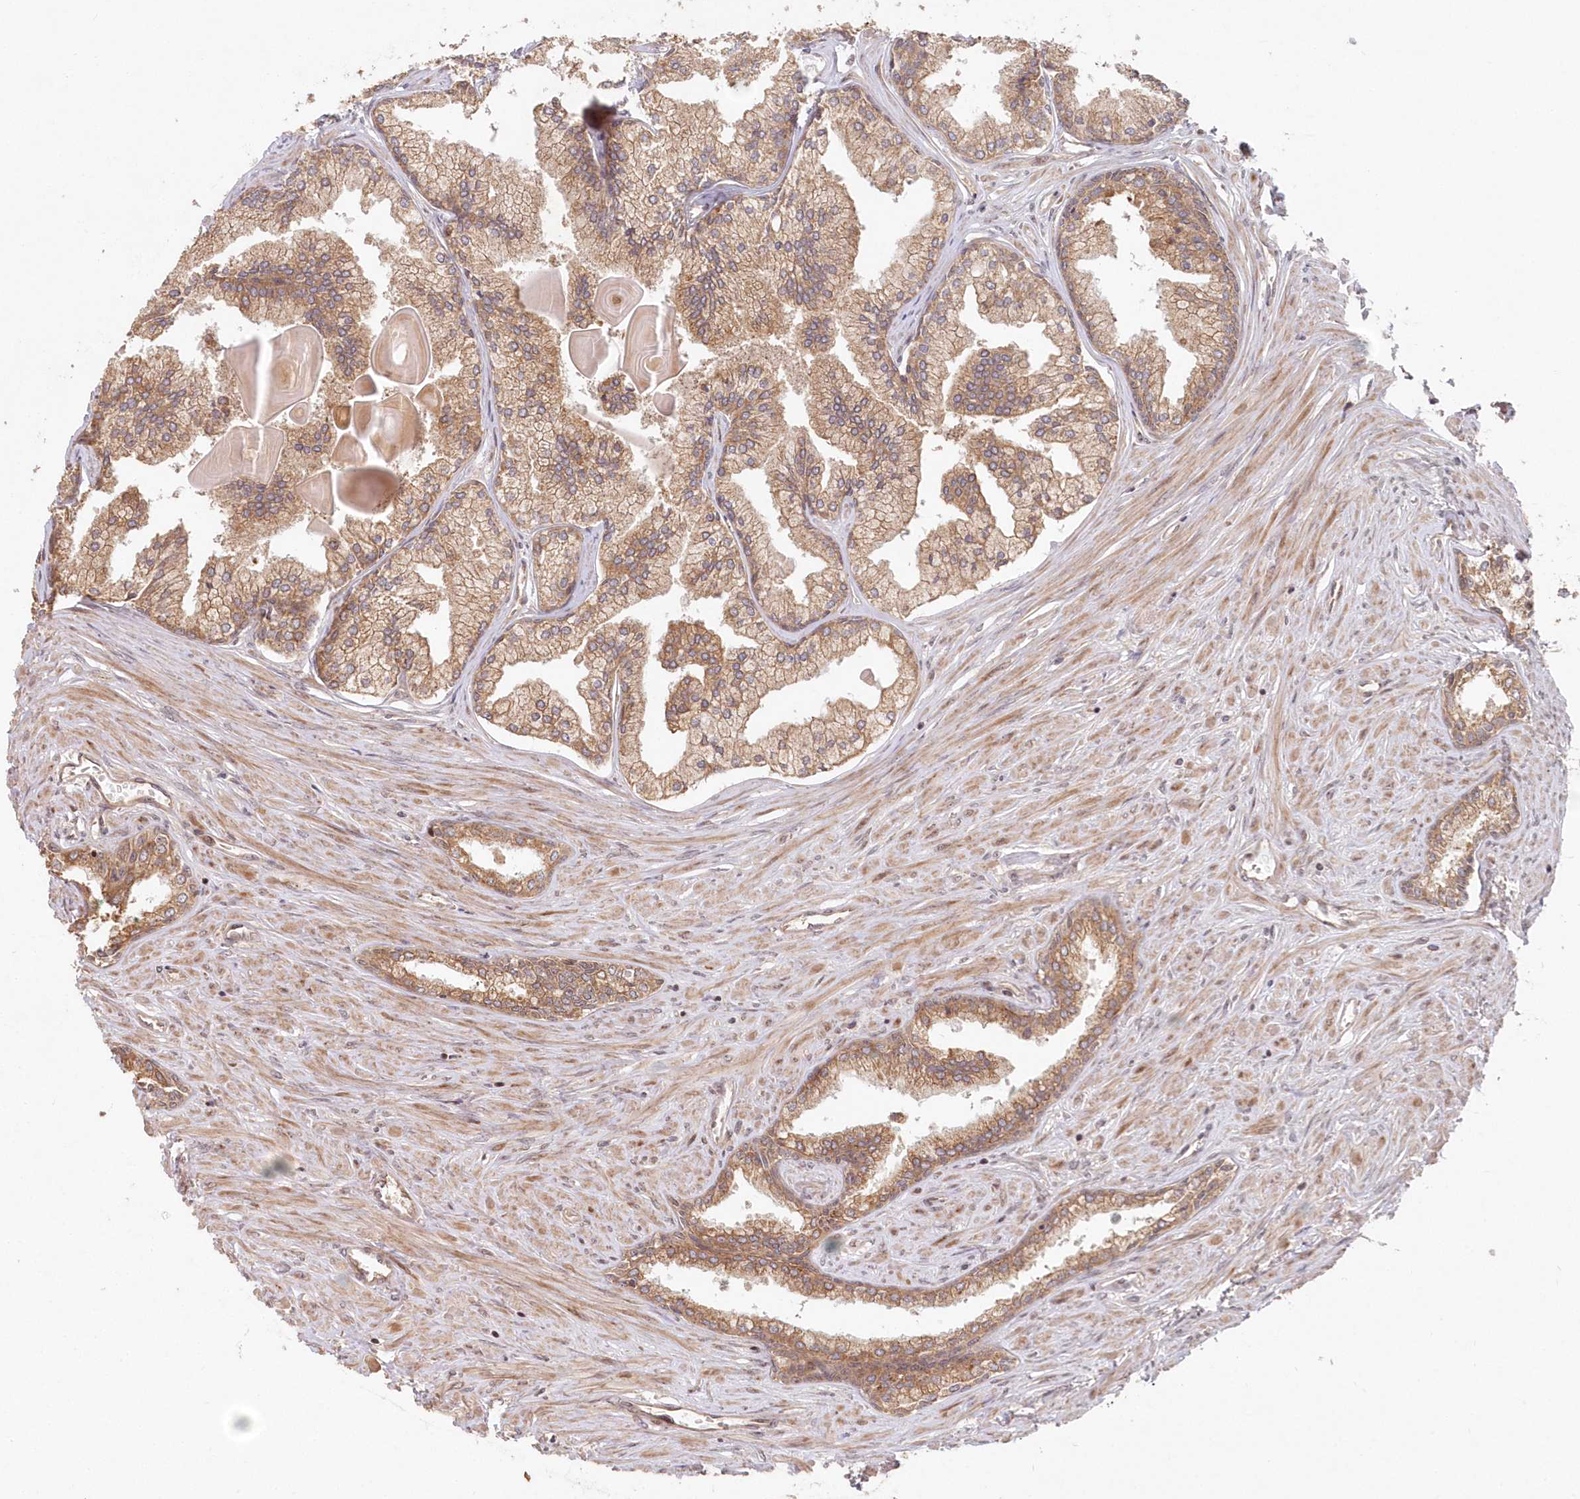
{"staining": {"intensity": "moderate", "quantity": ">75%", "location": "cytoplasmic/membranous,nuclear"}, "tissue": "prostate cancer", "cell_type": "Tumor cells", "image_type": "cancer", "snomed": [{"axis": "morphology", "description": "Adenocarcinoma, High grade"}, {"axis": "topography", "description": "Prostate"}], "caption": "Approximately >75% of tumor cells in human prostate cancer display moderate cytoplasmic/membranous and nuclear protein expression as visualized by brown immunohistochemical staining.", "gene": "SERINC1", "patient": {"sex": "male", "age": 68}}